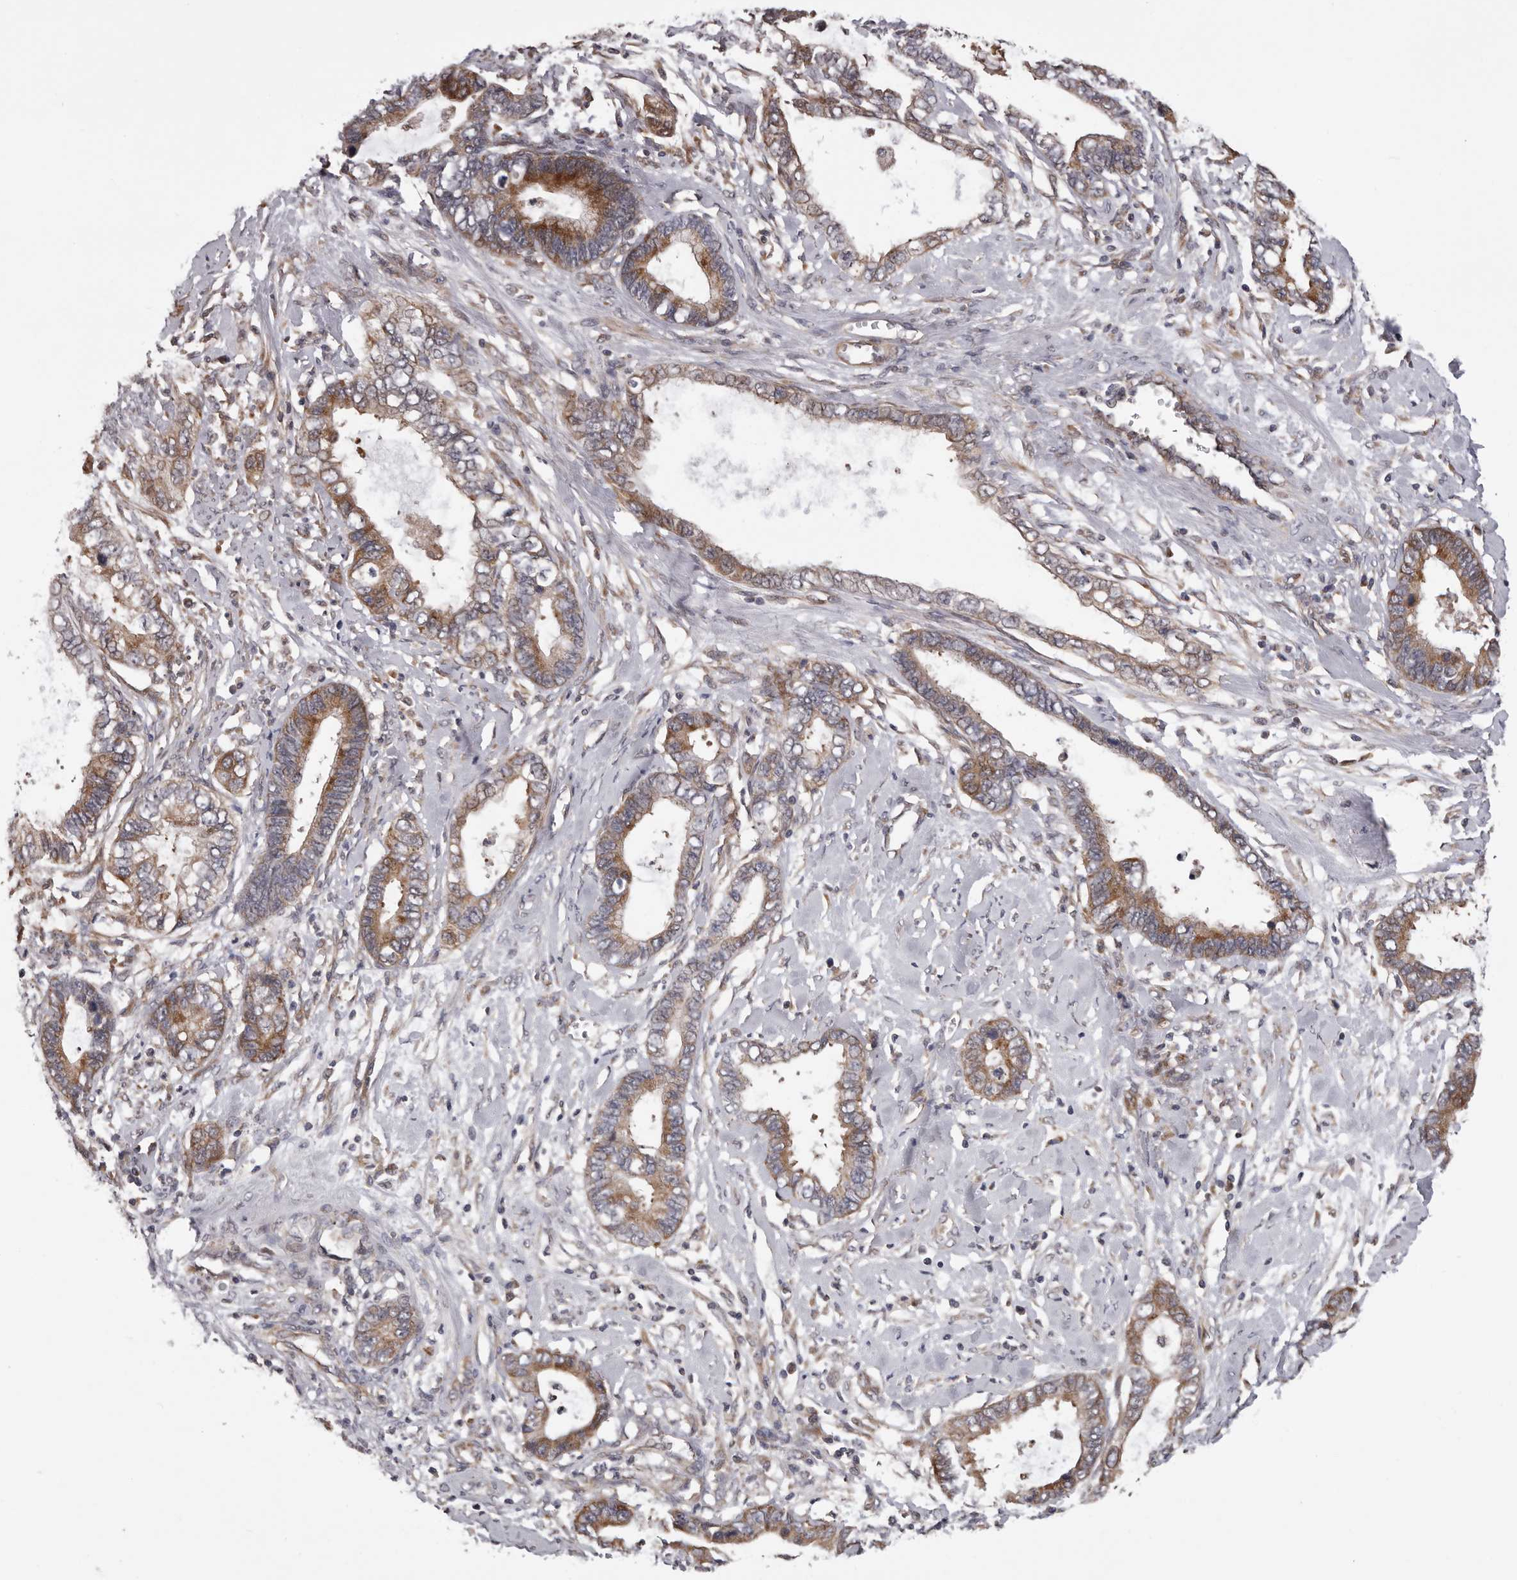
{"staining": {"intensity": "moderate", "quantity": ">75%", "location": "cytoplasmic/membranous"}, "tissue": "cervical cancer", "cell_type": "Tumor cells", "image_type": "cancer", "snomed": [{"axis": "morphology", "description": "Adenocarcinoma, NOS"}, {"axis": "topography", "description": "Cervix"}], "caption": "About >75% of tumor cells in human adenocarcinoma (cervical) demonstrate moderate cytoplasmic/membranous protein positivity as visualized by brown immunohistochemical staining.", "gene": "VPS37A", "patient": {"sex": "female", "age": 44}}